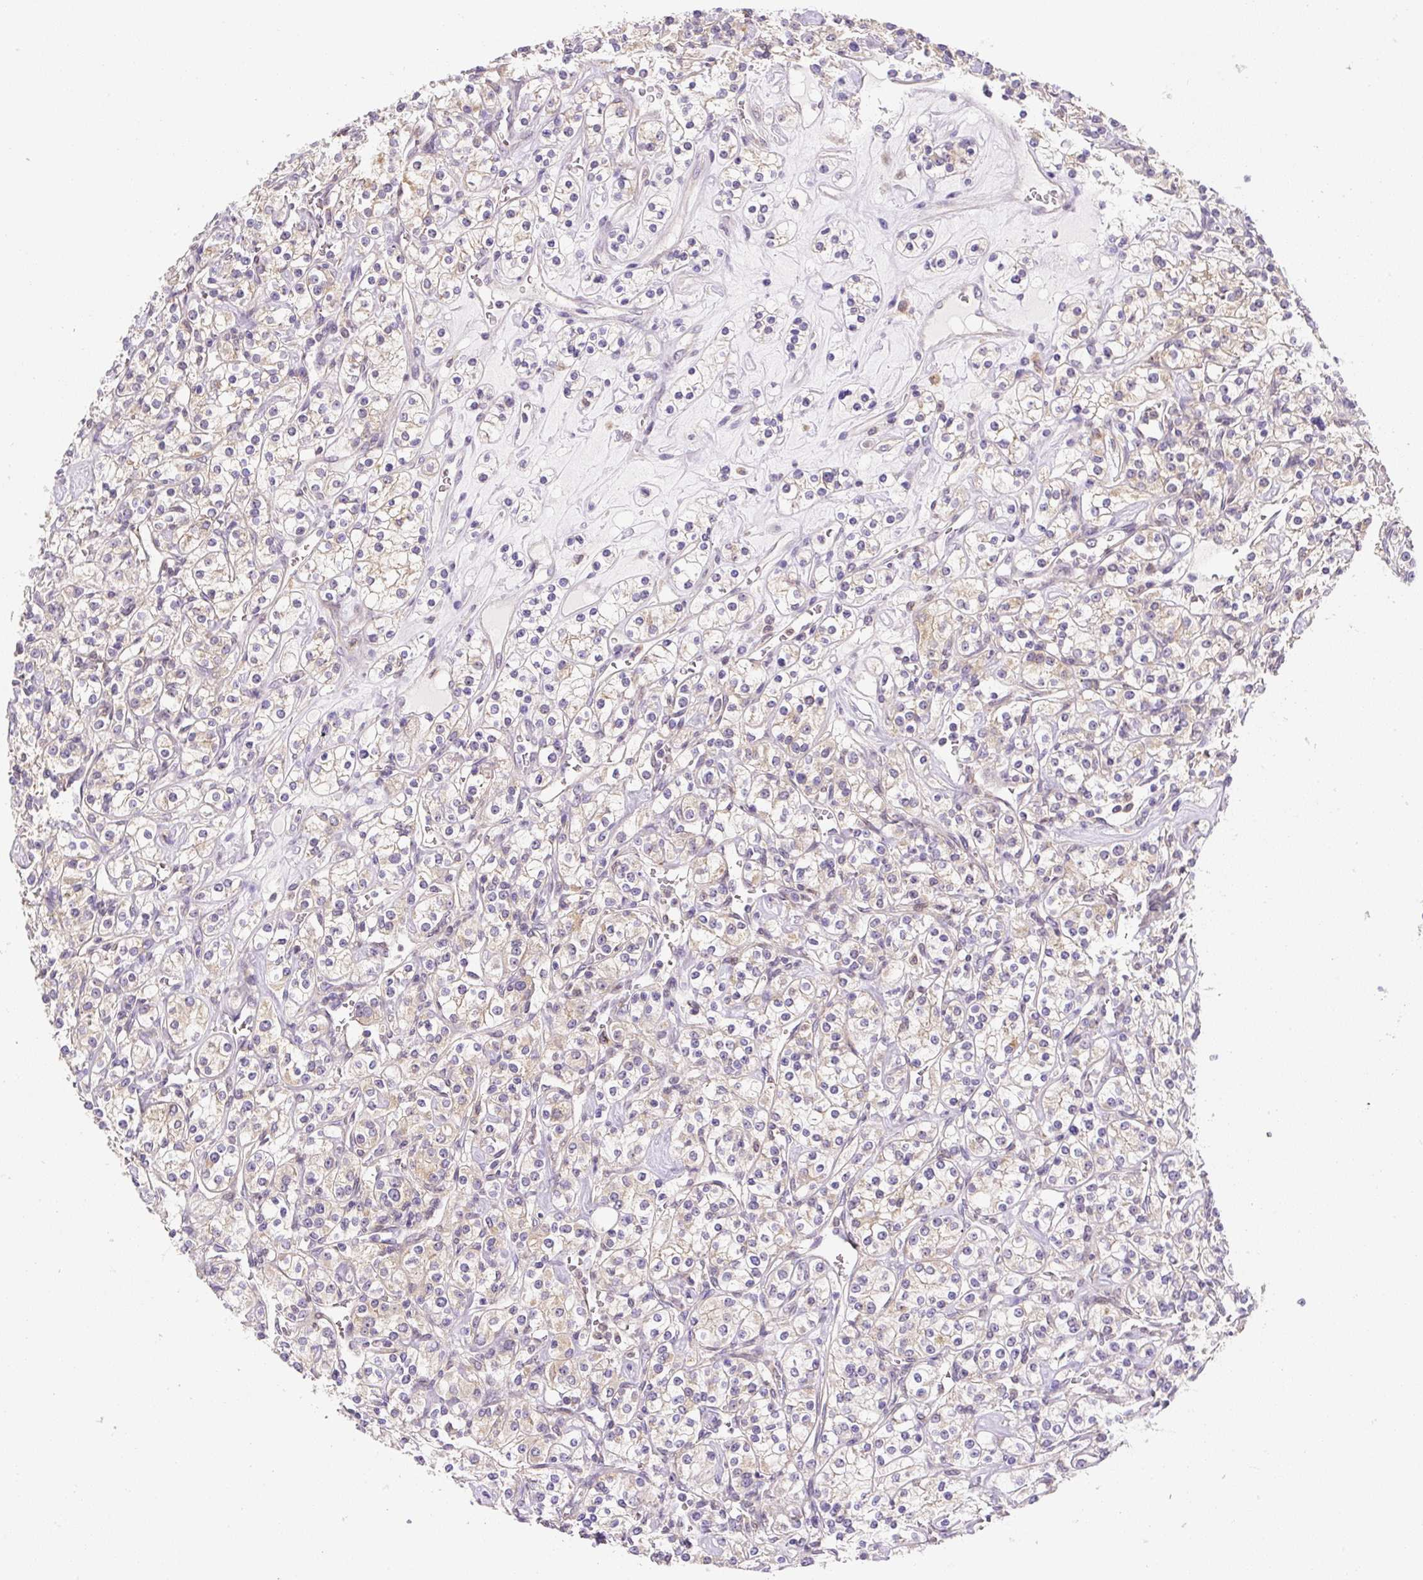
{"staining": {"intensity": "negative", "quantity": "none", "location": "none"}, "tissue": "renal cancer", "cell_type": "Tumor cells", "image_type": "cancer", "snomed": [{"axis": "morphology", "description": "Adenocarcinoma, NOS"}, {"axis": "topography", "description": "Kidney"}], "caption": "A micrograph of human adenocarcinoma (renal) is negative for staining in tumor cells. The staining is performed using DAB brown chromogen with nuclei counter-stained in using hematoxylin.", "gene": "PLA2G4A", "patient": {"sex": "male", "age": 77}}